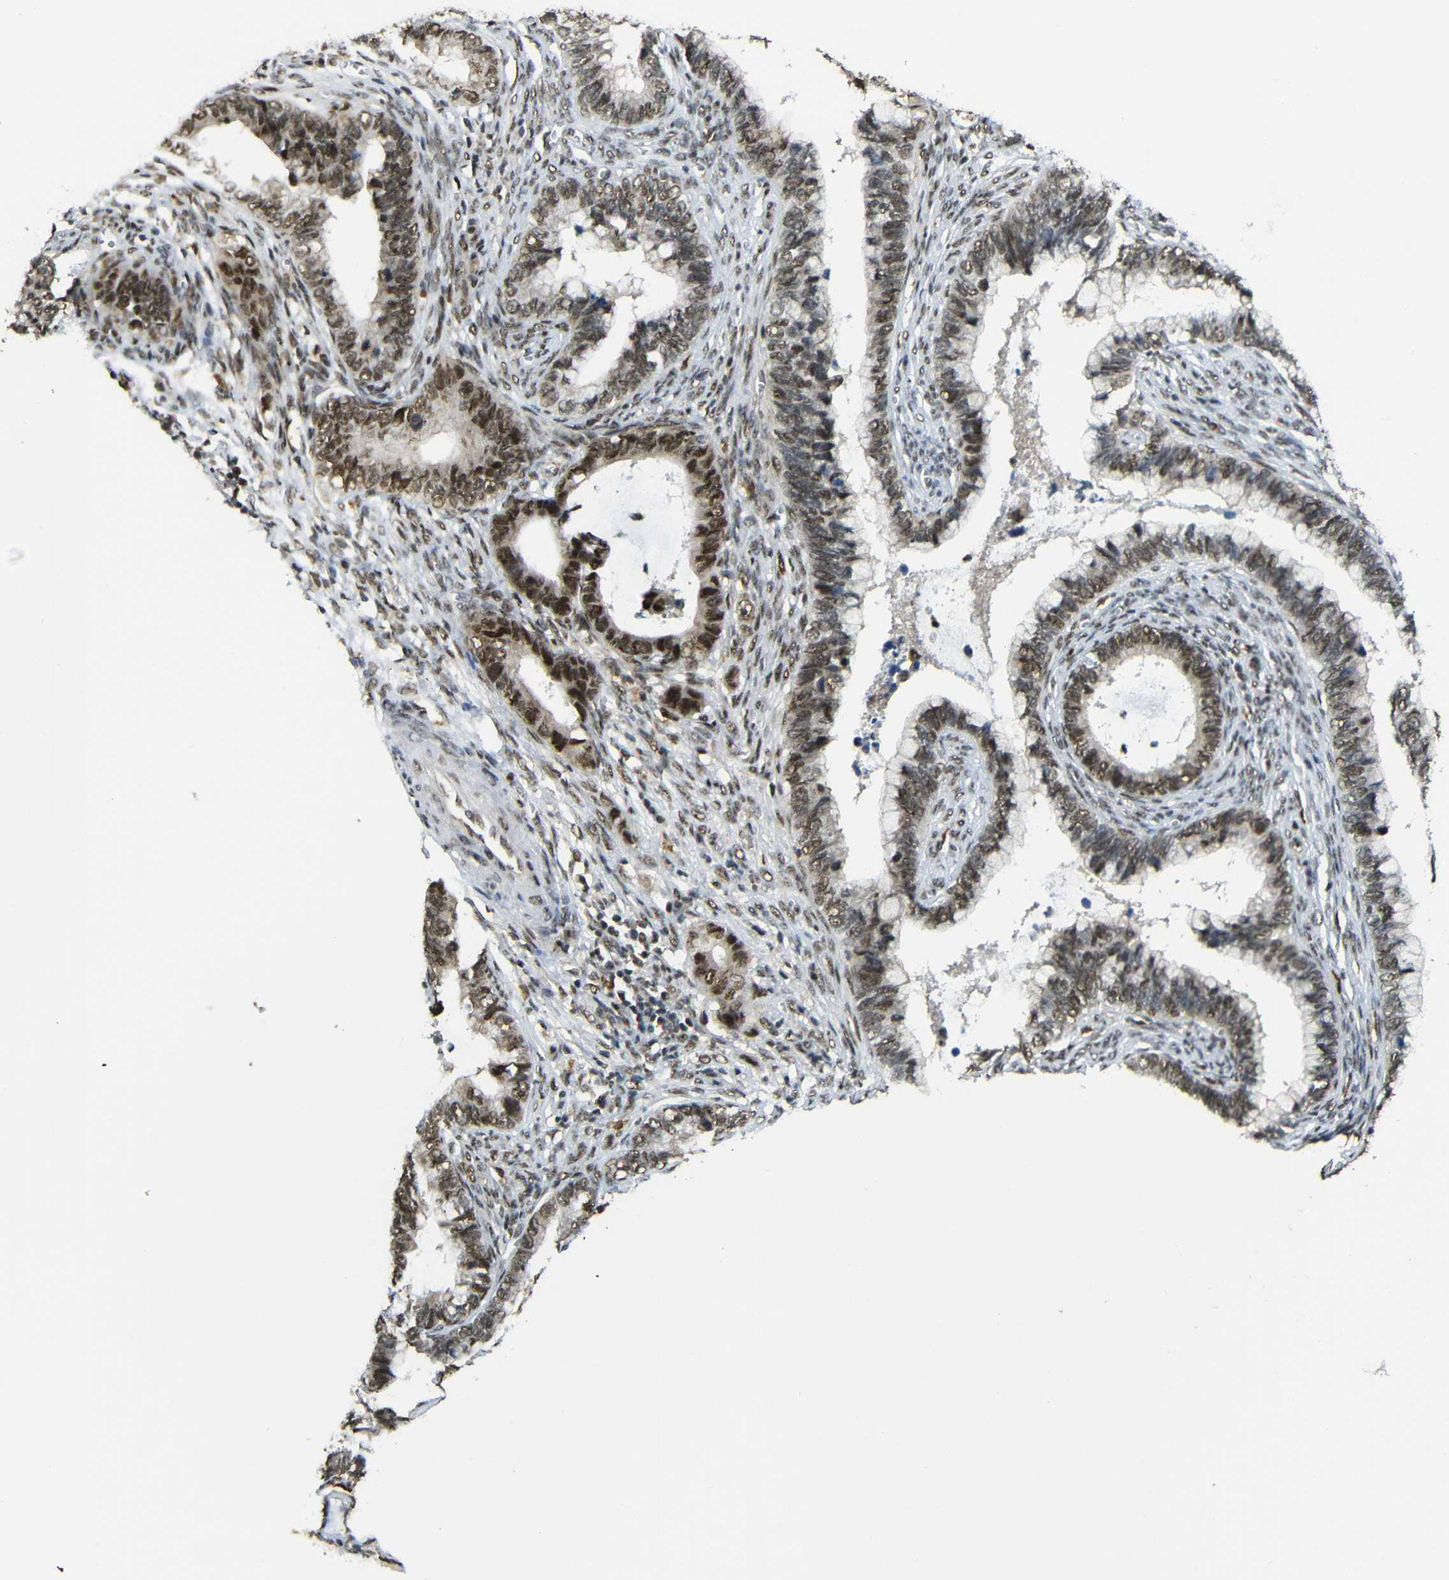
{"staining": {"intensity": "moderate", "quantity": ">75%", "location": "cytoplasmic/membranous,nuclear"}, "tissue": "cervical cancer", "cell_type": "Tumor cells", "image_type": "cancer", "snomed": [{"axis": "morphology", "description": "Adenocarcinoma, NOS"}, {"axis": "topography", "description": "Cervix"}], "caption": "This is an image of immunohistochemistry staining of cervical cancer (adenocarcinoma), which shows moderate expression in the cytoplasmic/membranous and nuclear of tumor cells.", "gene": "TCF7L2", "patient": {"sex": "female", "age": 44}}